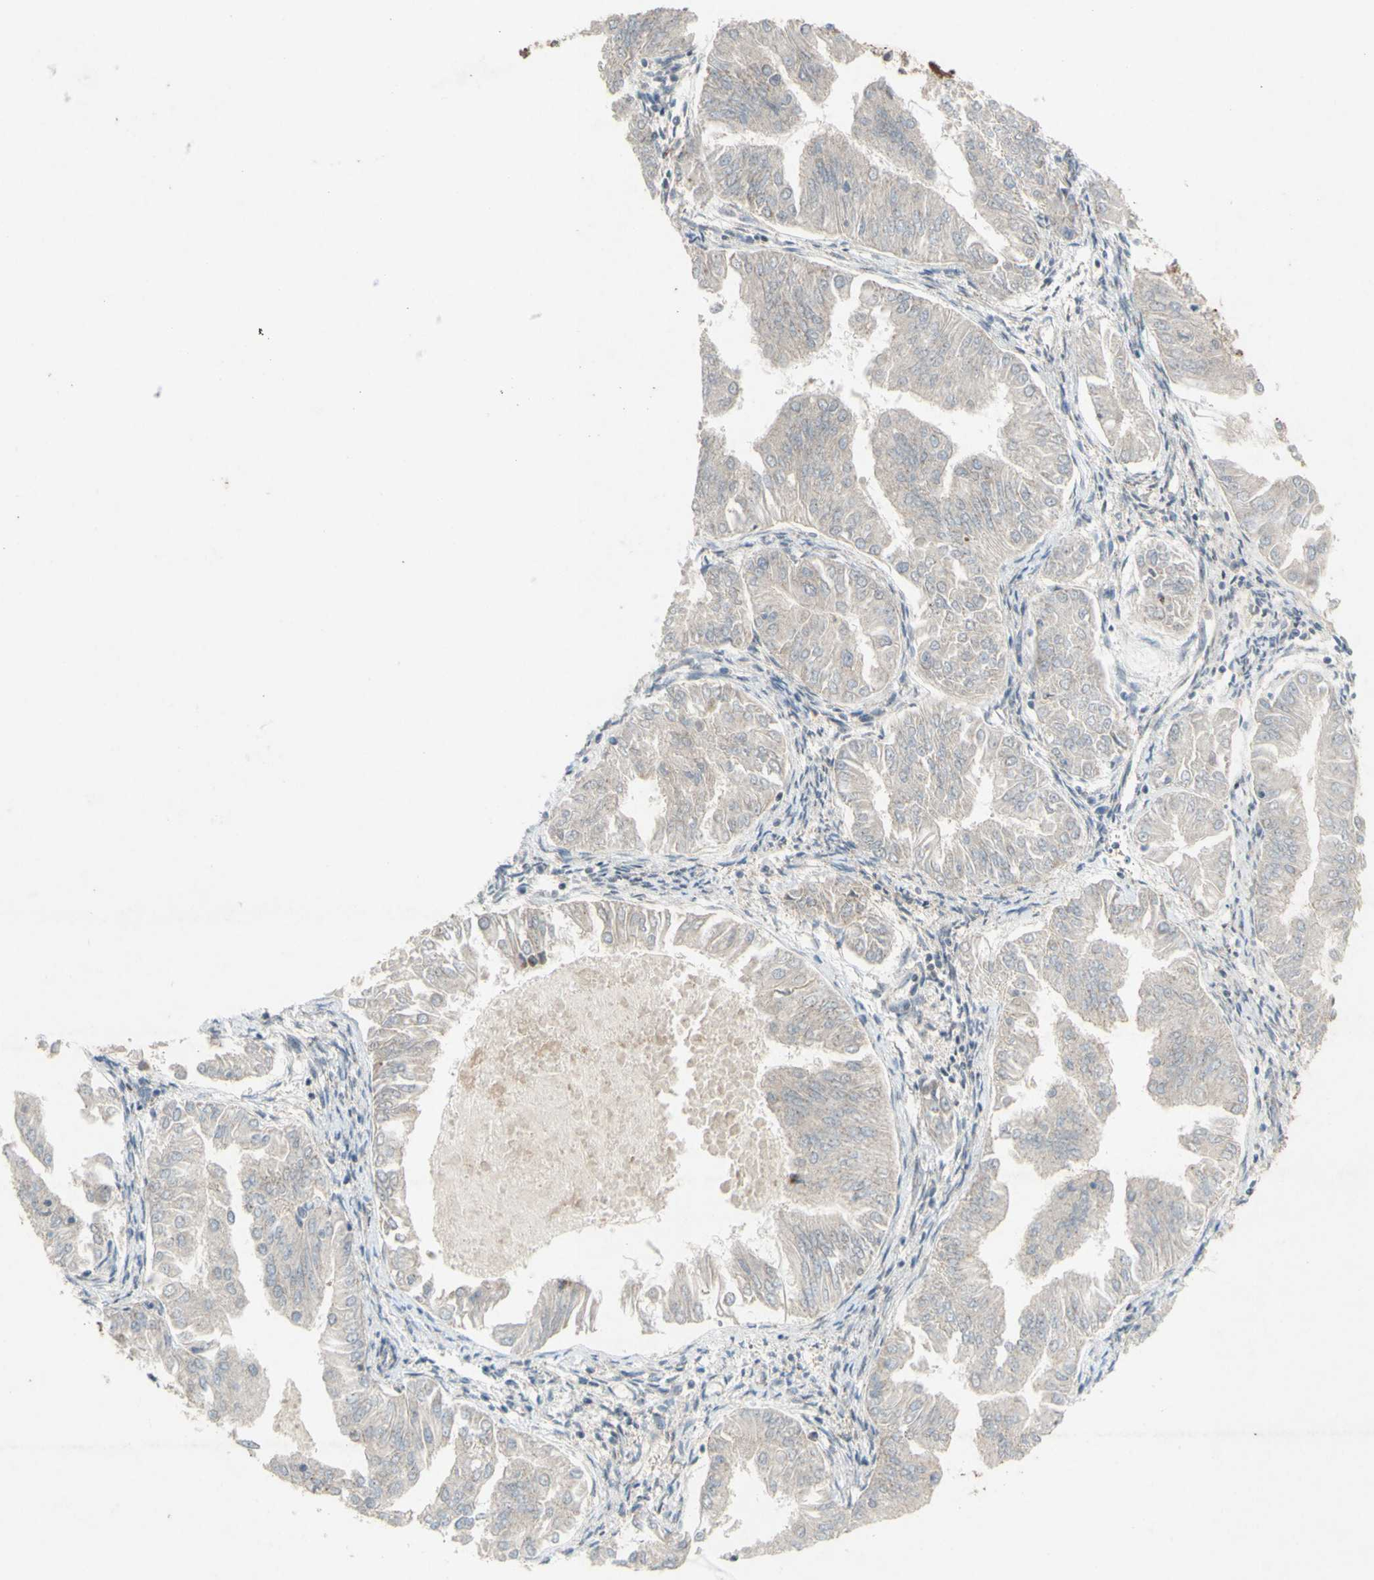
{"staining": {"intensity": "negative", "quantity": "none", "location": "none"}, "tissue": "endometrial cancer", "cell_type": "Tumor cells", "image_type": "cancer", "snomed": [{"axis": "morphology", "description": "Adenocarcinoma, NOS"}, {"axis": "topography", "description": "Endometrium"}], "caption": "High power microscopy histopathology image of an immunohistochemistry micrograph of endometrial cancer (adenocarcinoma), revealing no significant staining in tumor cells.", "gene": "TST", "patient": {"sex": "female", "age": 53}}